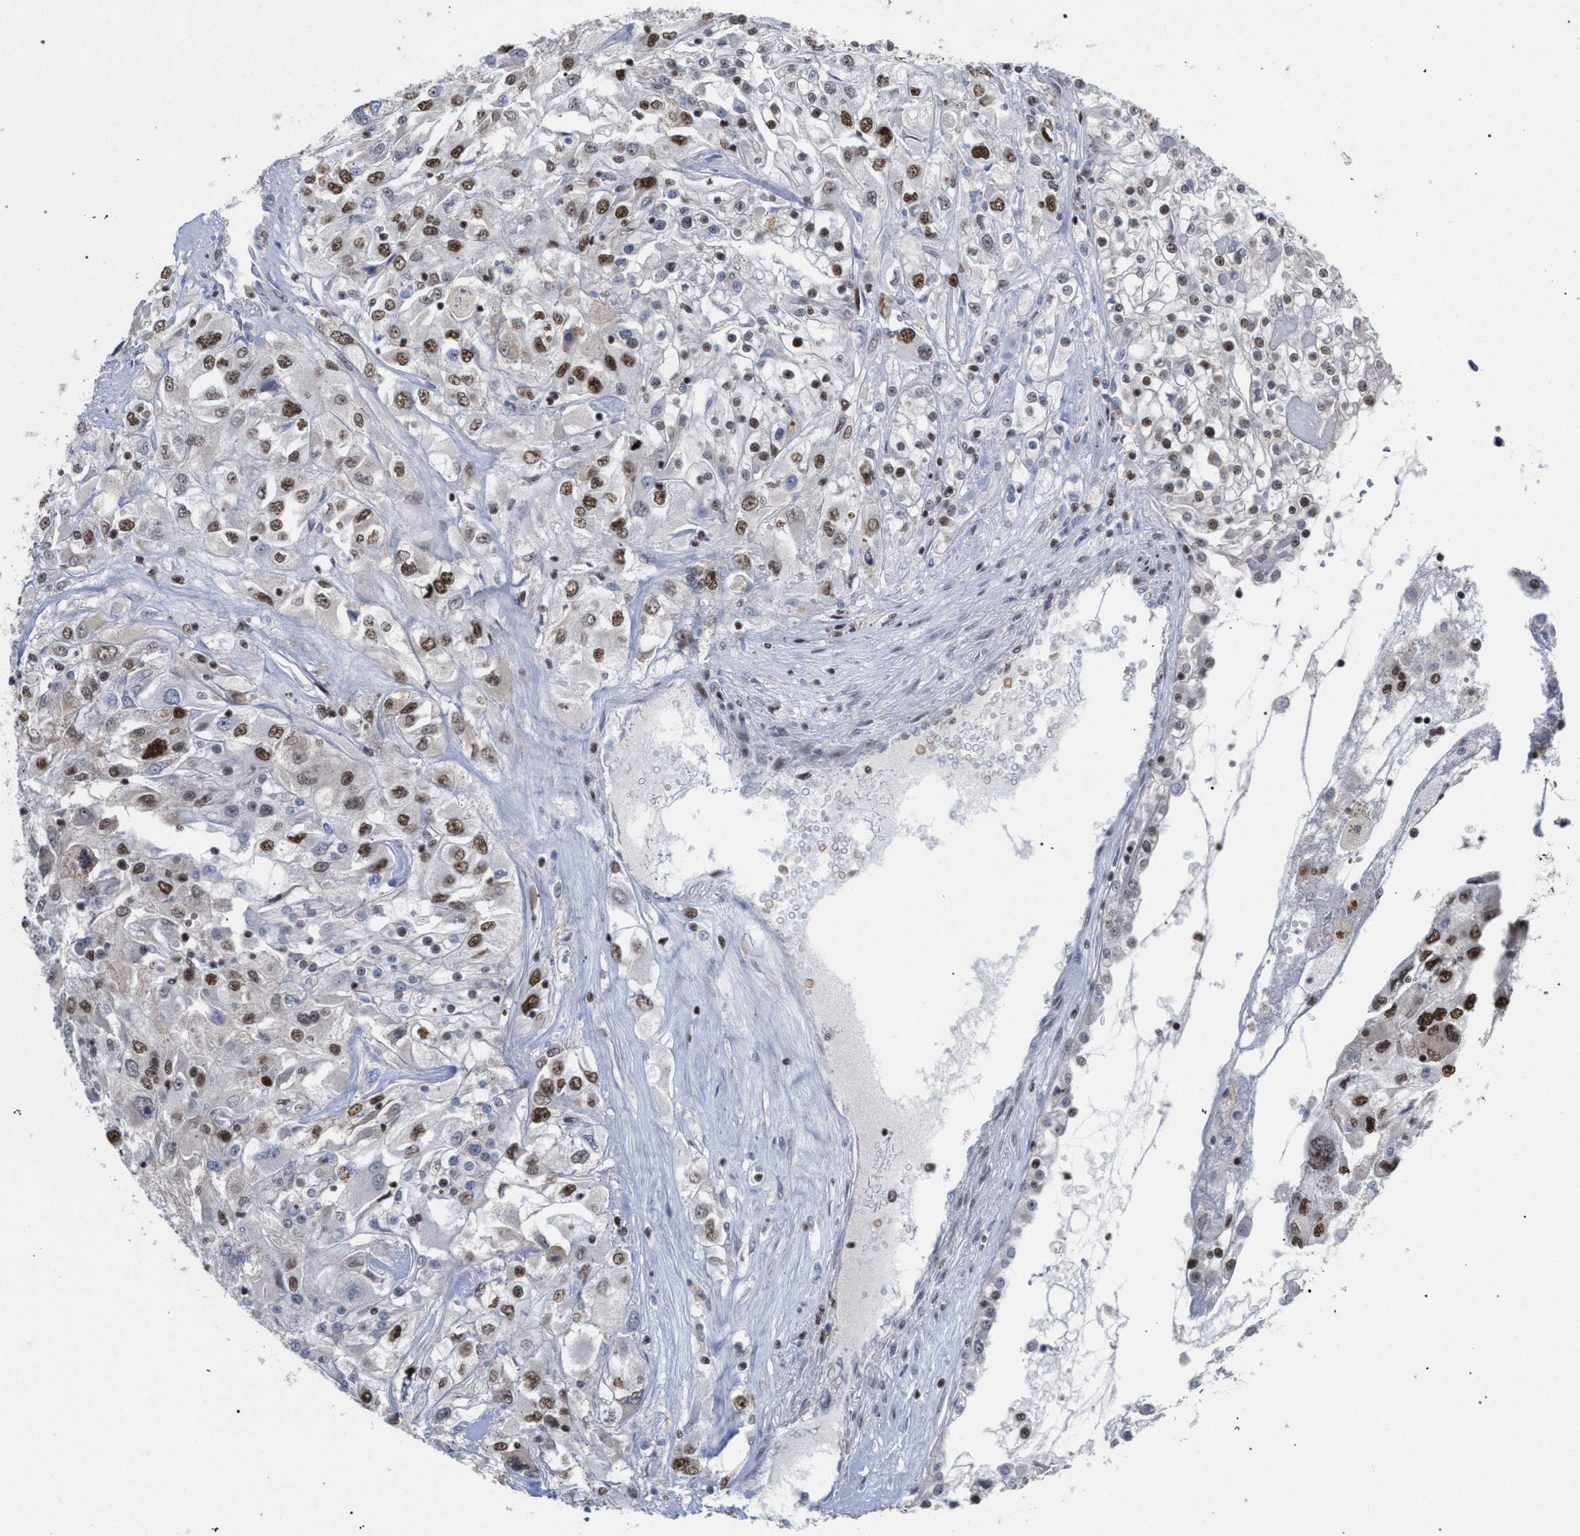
{"staining": {"intensity": "moderate", "quantity": ">75%", "location": "nuclear"}, "tissue": "renal cancer", "cell_type": "Tumor cells", "image_type": "cancer", "snomed": [{"axis": "morphology", "description": "Adenocarcinoma, NOS"}, {"axis": "topography", "description": "Kidney"}], "caption": "An image showing moderate nuclear positivity in approximately >75% of tumor cells in adenocarcinoma (renal), as visualized by brown immunohistochemical staining.", "gene": "SCAF4", "patient": {"sex": "female", "age": 52}}